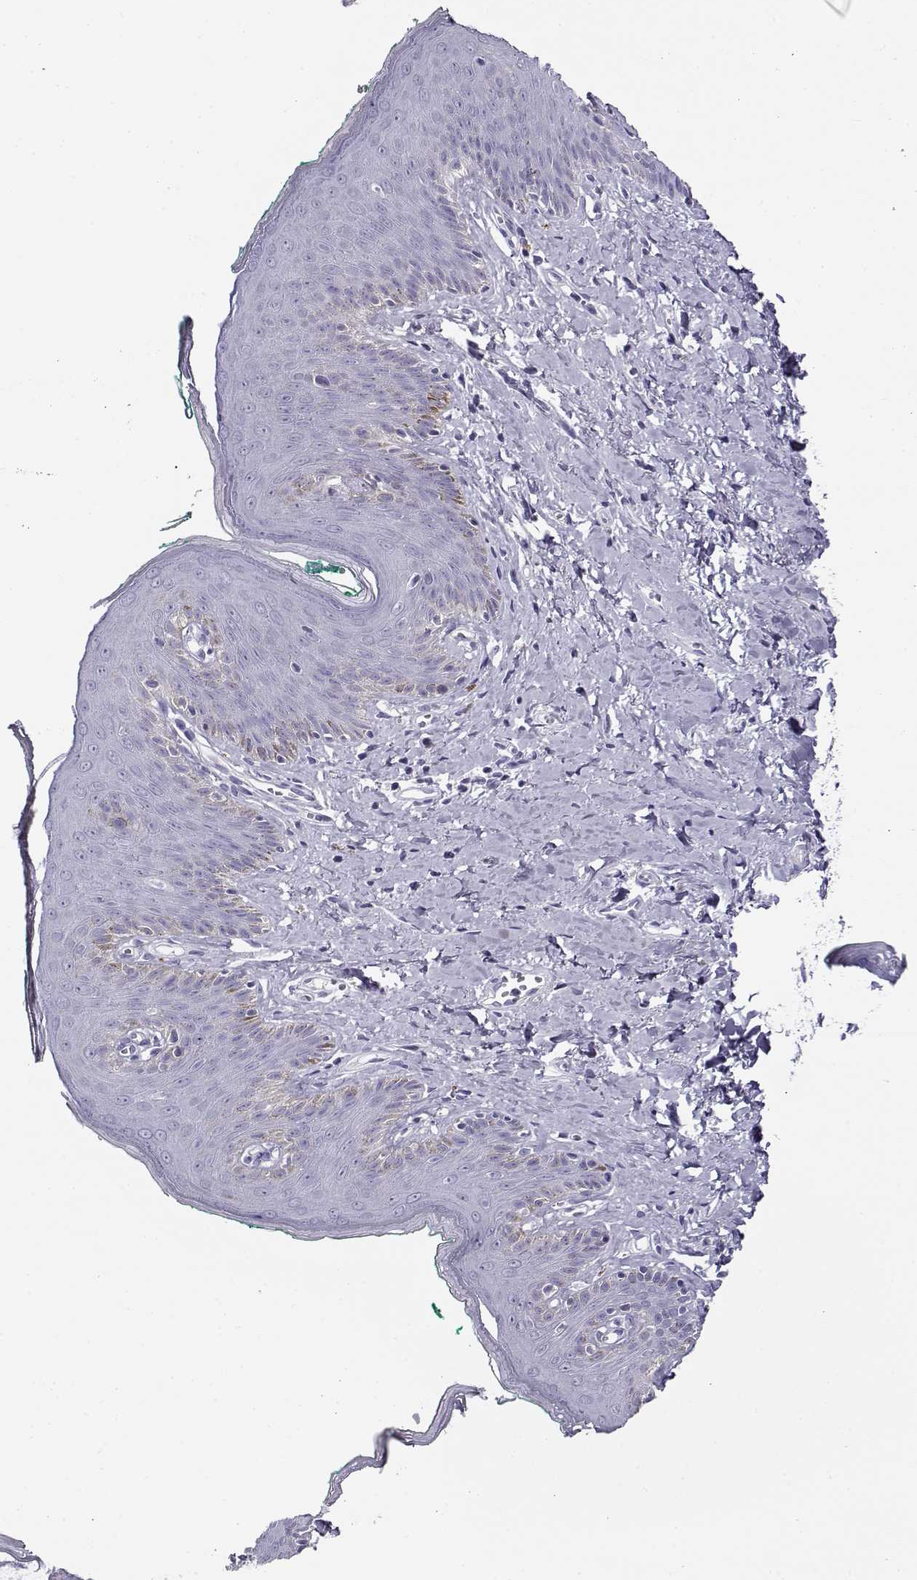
{"staining": {"intensity": "negative", "quantity": "none", "location": "none"}, "tissue": "skin", "cell_type": "Epidermal cells", "image_type": "normal", "snomed": [{"axis": "morphology", "description": "Normal tissue, NOS"}, {"axis": "topography", "description": "Vulva"}], "caption": "High power microscopy histopathology image of an IHC image of benign skin, revealing no significant staining in epidermal cells.", "gene": "CABS1", "patient": {"sex": "female", "age": 66}}